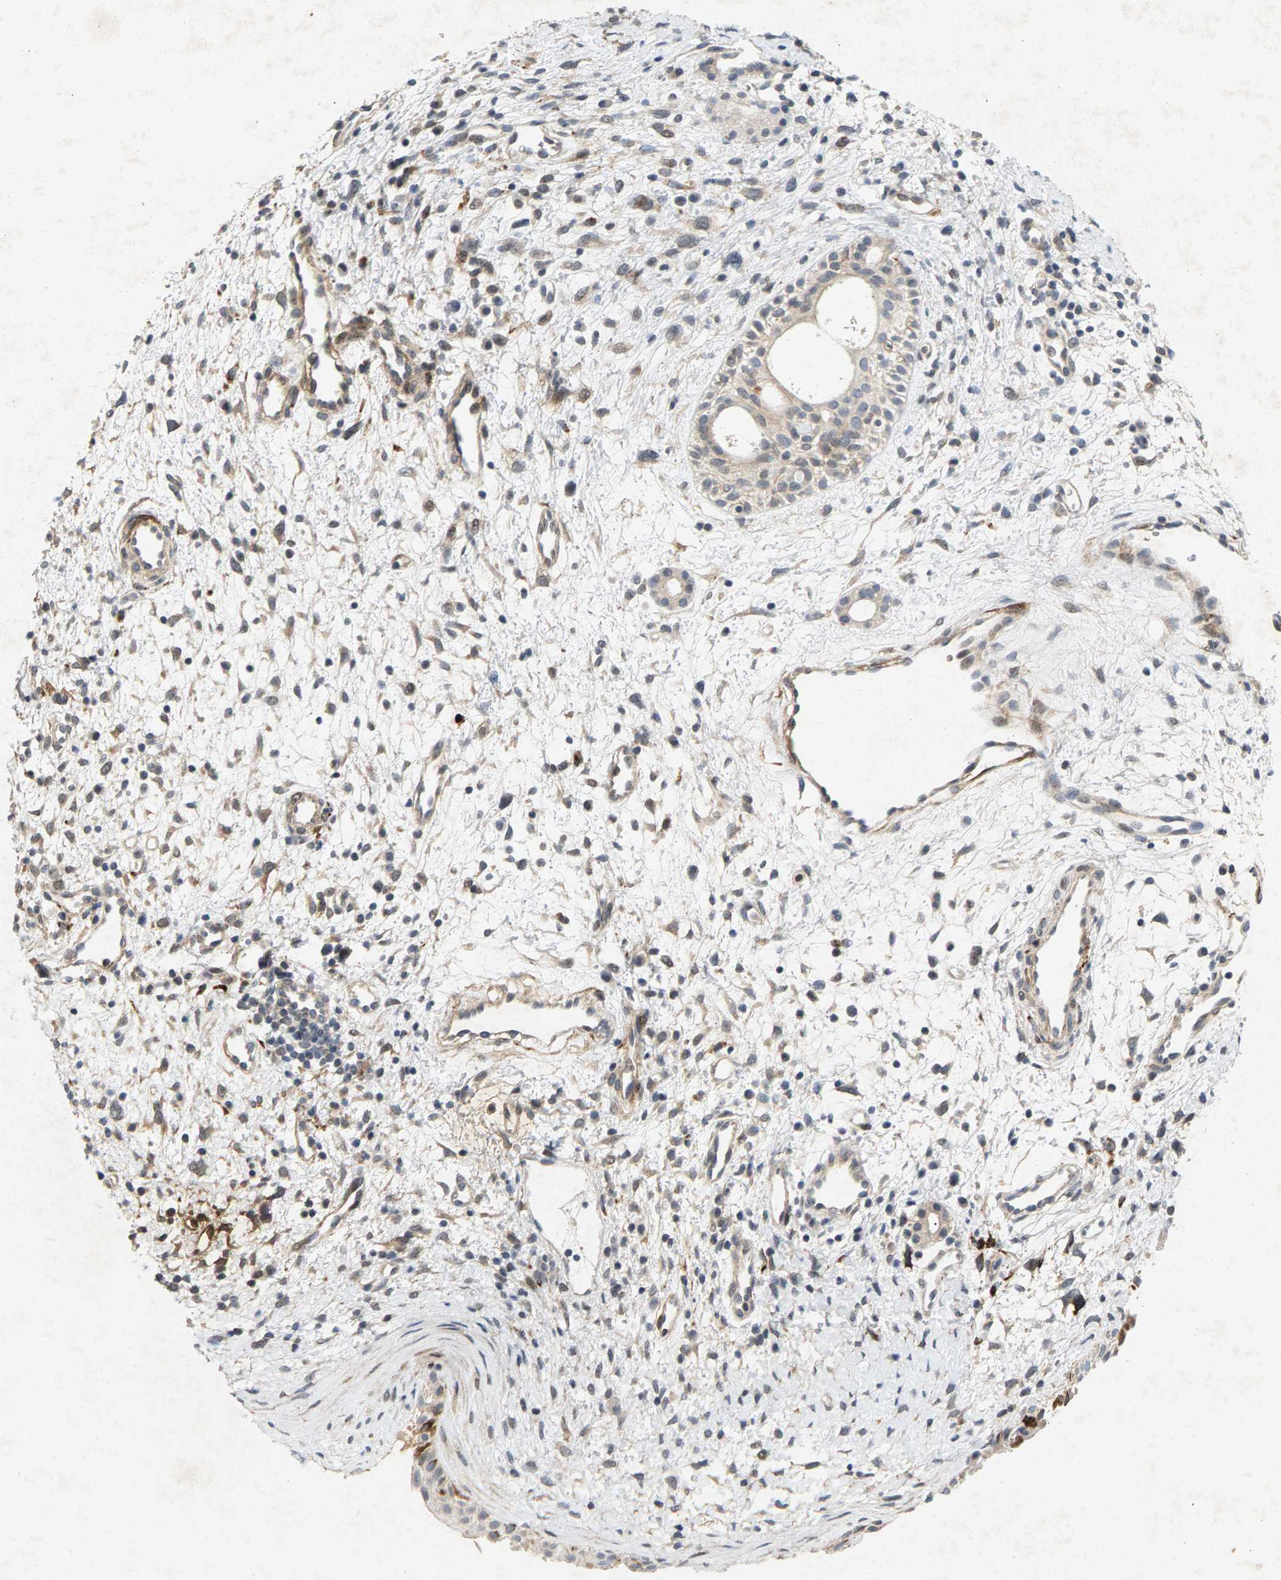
{"staining": {"intensity": "strong", "quantity": "25%-75%", "location": "cytoplasmic/membranous"}, "tissue": "nasopharynx", "cell_type": "Respiratory epithelial cells", "image_type": "normal", "snomed": [{"axis": "morphology", "description": "Normal tissue, NOS"}, {"axis": "topography", "description": "Nasopharynx"}], "caption": "Brown immunohistochemical staining in normal human nasopharynx demonstrates strong cytoplasmic/membranous positivity in approximately 25%-75% of respiratory epithelial cells. Immunohistochemistry (ihc) stains the protein of interest in brown and the nuclei are stained blue.", "gene": "ZPR1", "patient": {"sex": "male", "age": 22}}